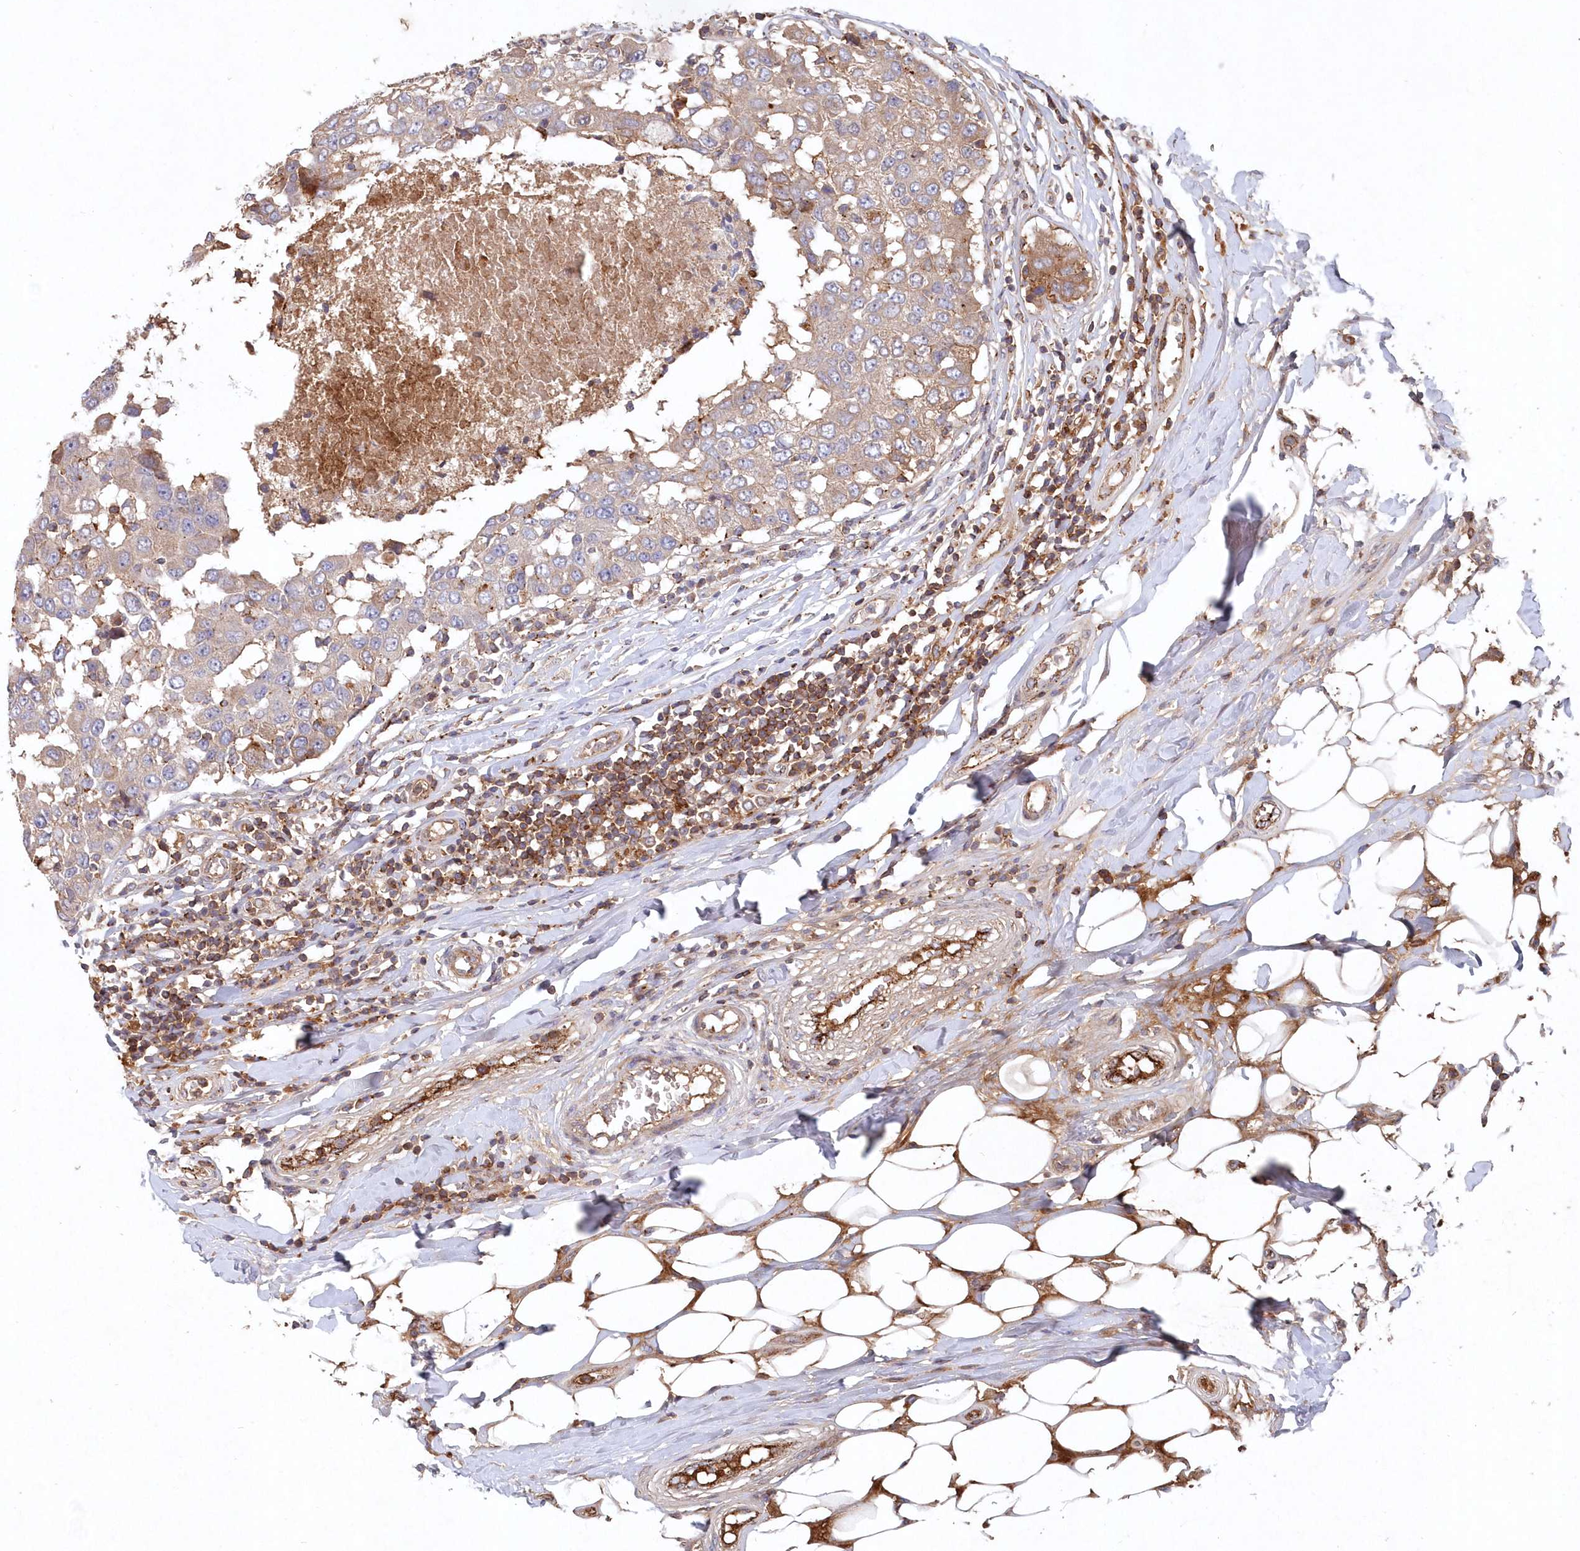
{"staining": {"intensity": "weak", "quantity": "<25%", "location": "cytoplasmic/membranous"}, "tissue": "breast cancer", "cell_type": "Tumor cells", "image_type": "cancer", "snomed": [{"axis": "morphology", "description": "Duct carcinoma"}, {"axis": "topography", "description": "Breast"}], "caption": "Tumor cells are negative for brown protein staining in breast invasive ductal carcinoma.", "gene": "ABHD14B", "patient": {"sex": "female", "age": 27}}